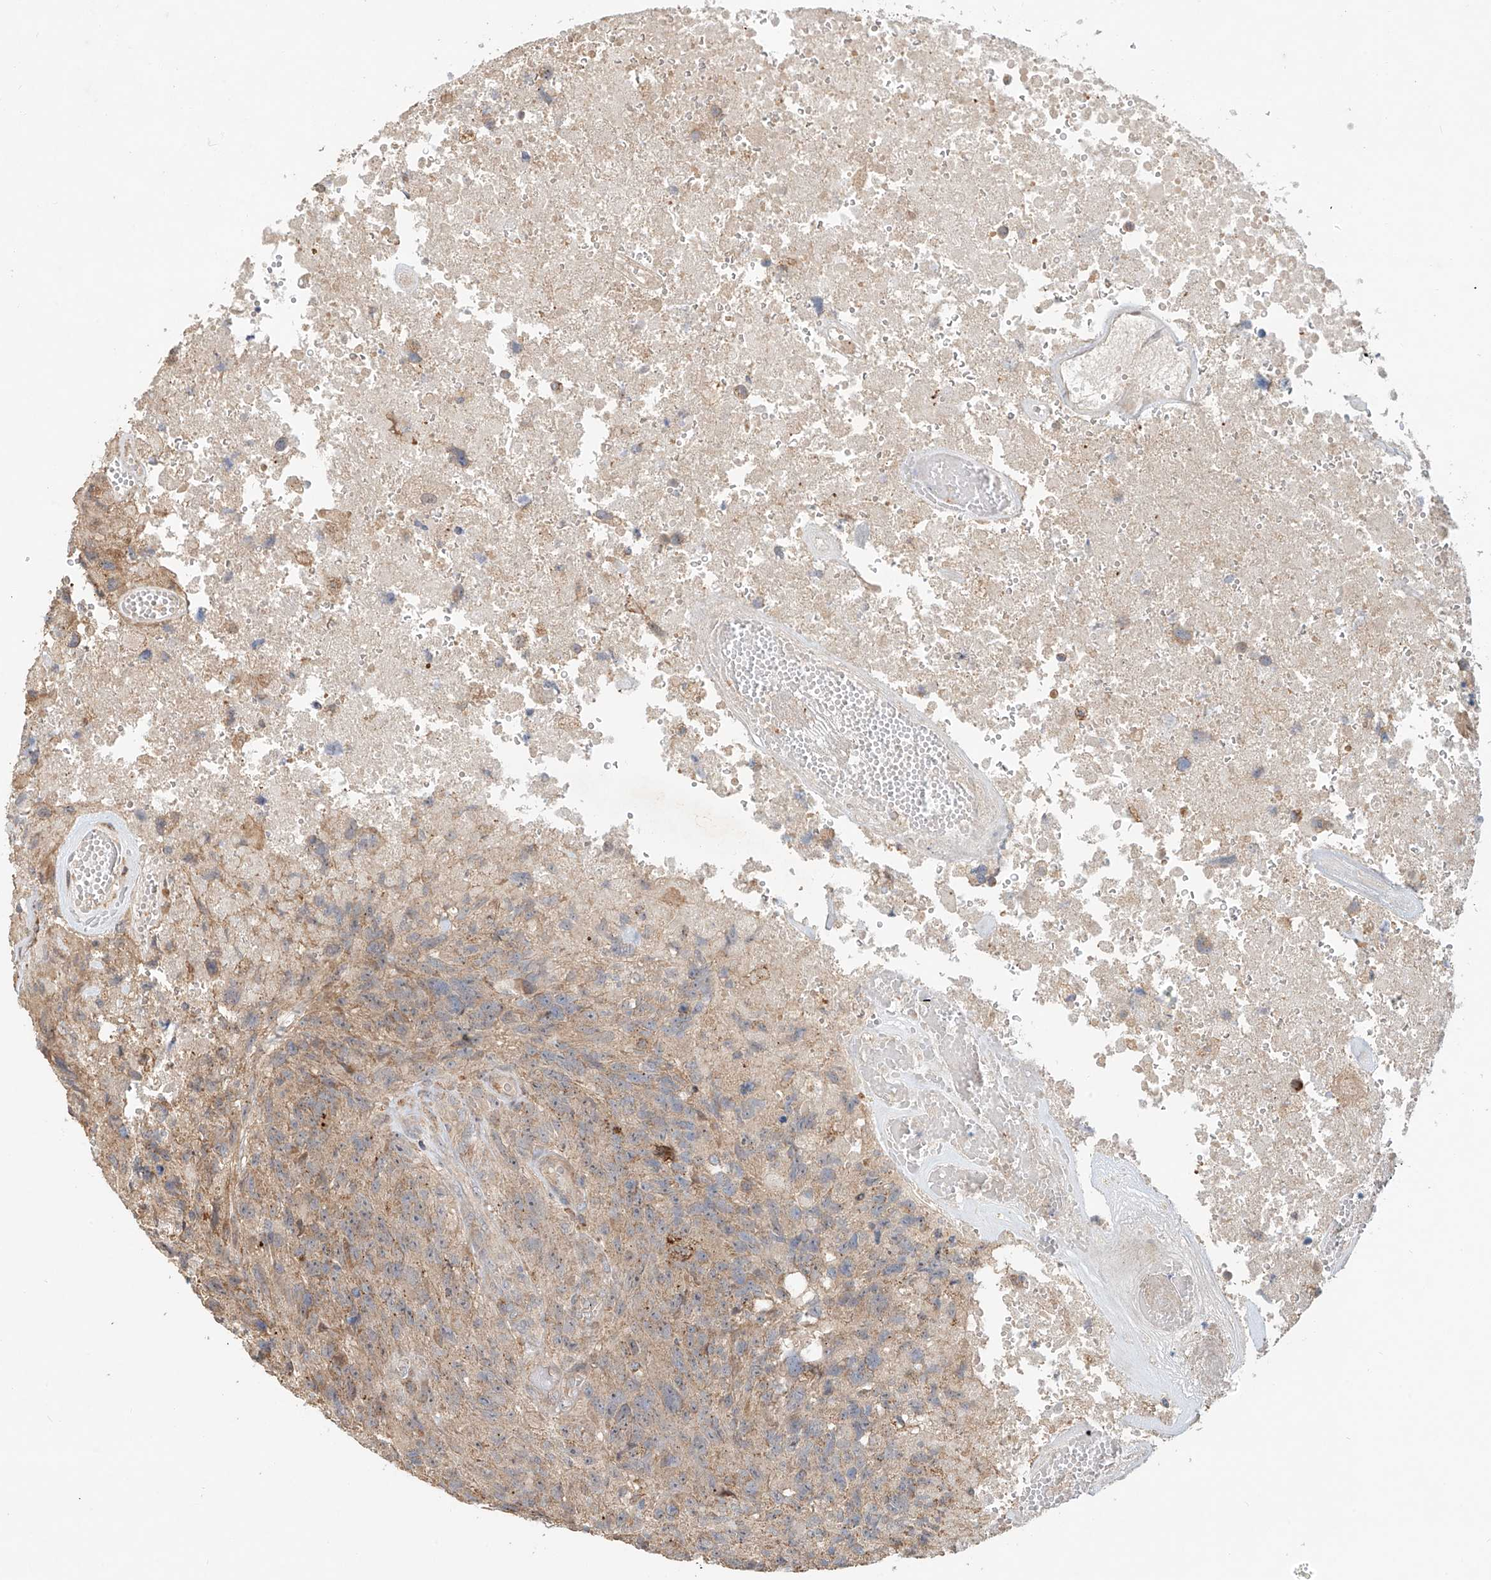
{"staining": {"intensity": "weak", "quantity": "<25%", "location": "cytoplasmic/membranous"}, "tissue": "glioma", "cell_type": "Tumor cells", "image_type": "cancer", "snomed": [{"axis": "morphology", "description": "Glioma, malignant, High grade"}, {"axis": "topography", "description": "Brain"}], "caption": "A micrograph of malignant high-grade glioma stained for a protein demonstrates no brown staining in tumor cells.", "gene": "TMEM61", "patient": {"sex": "male", "age": 69}}